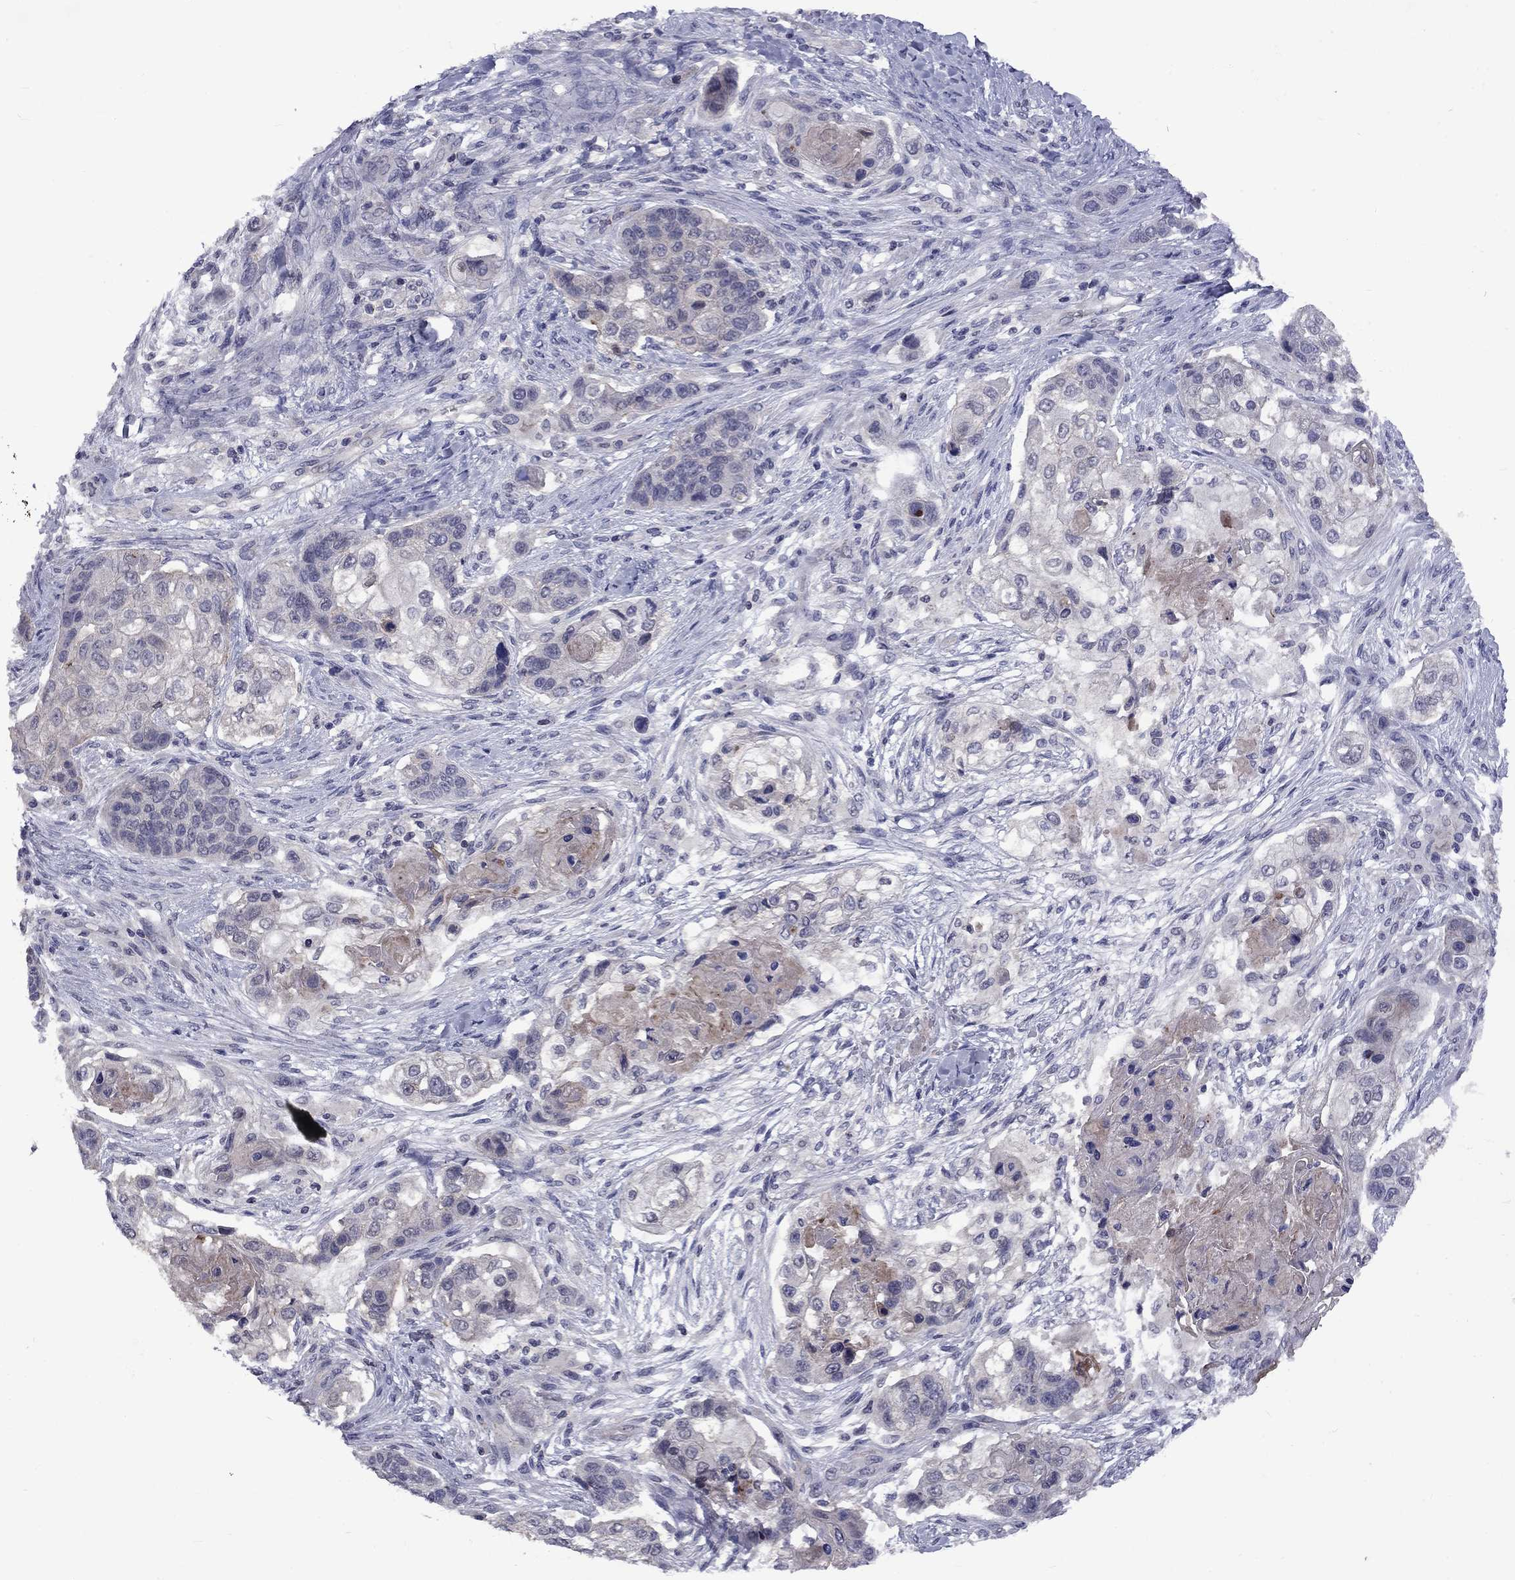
{"staining": {"intensity": "negative", "quantity": "none", "location": "none"}, "tissue": "lung cancer", "cell_type": "Tumor cells", "image_type": "cancer", "snomed": [{"axis": "morphology", "description": "Squamous cell carcinoma, NOS"}, {"axis": "topography", "description": "Lung"}], "caption": "The photomicrograph exhibits no significant staining in tumor cells of lung cancer (squamous cell carcinoma). Nuclei are stained in blue.", "gene": "SNTA1", "patient": {"sex": "male", "age": 69}}